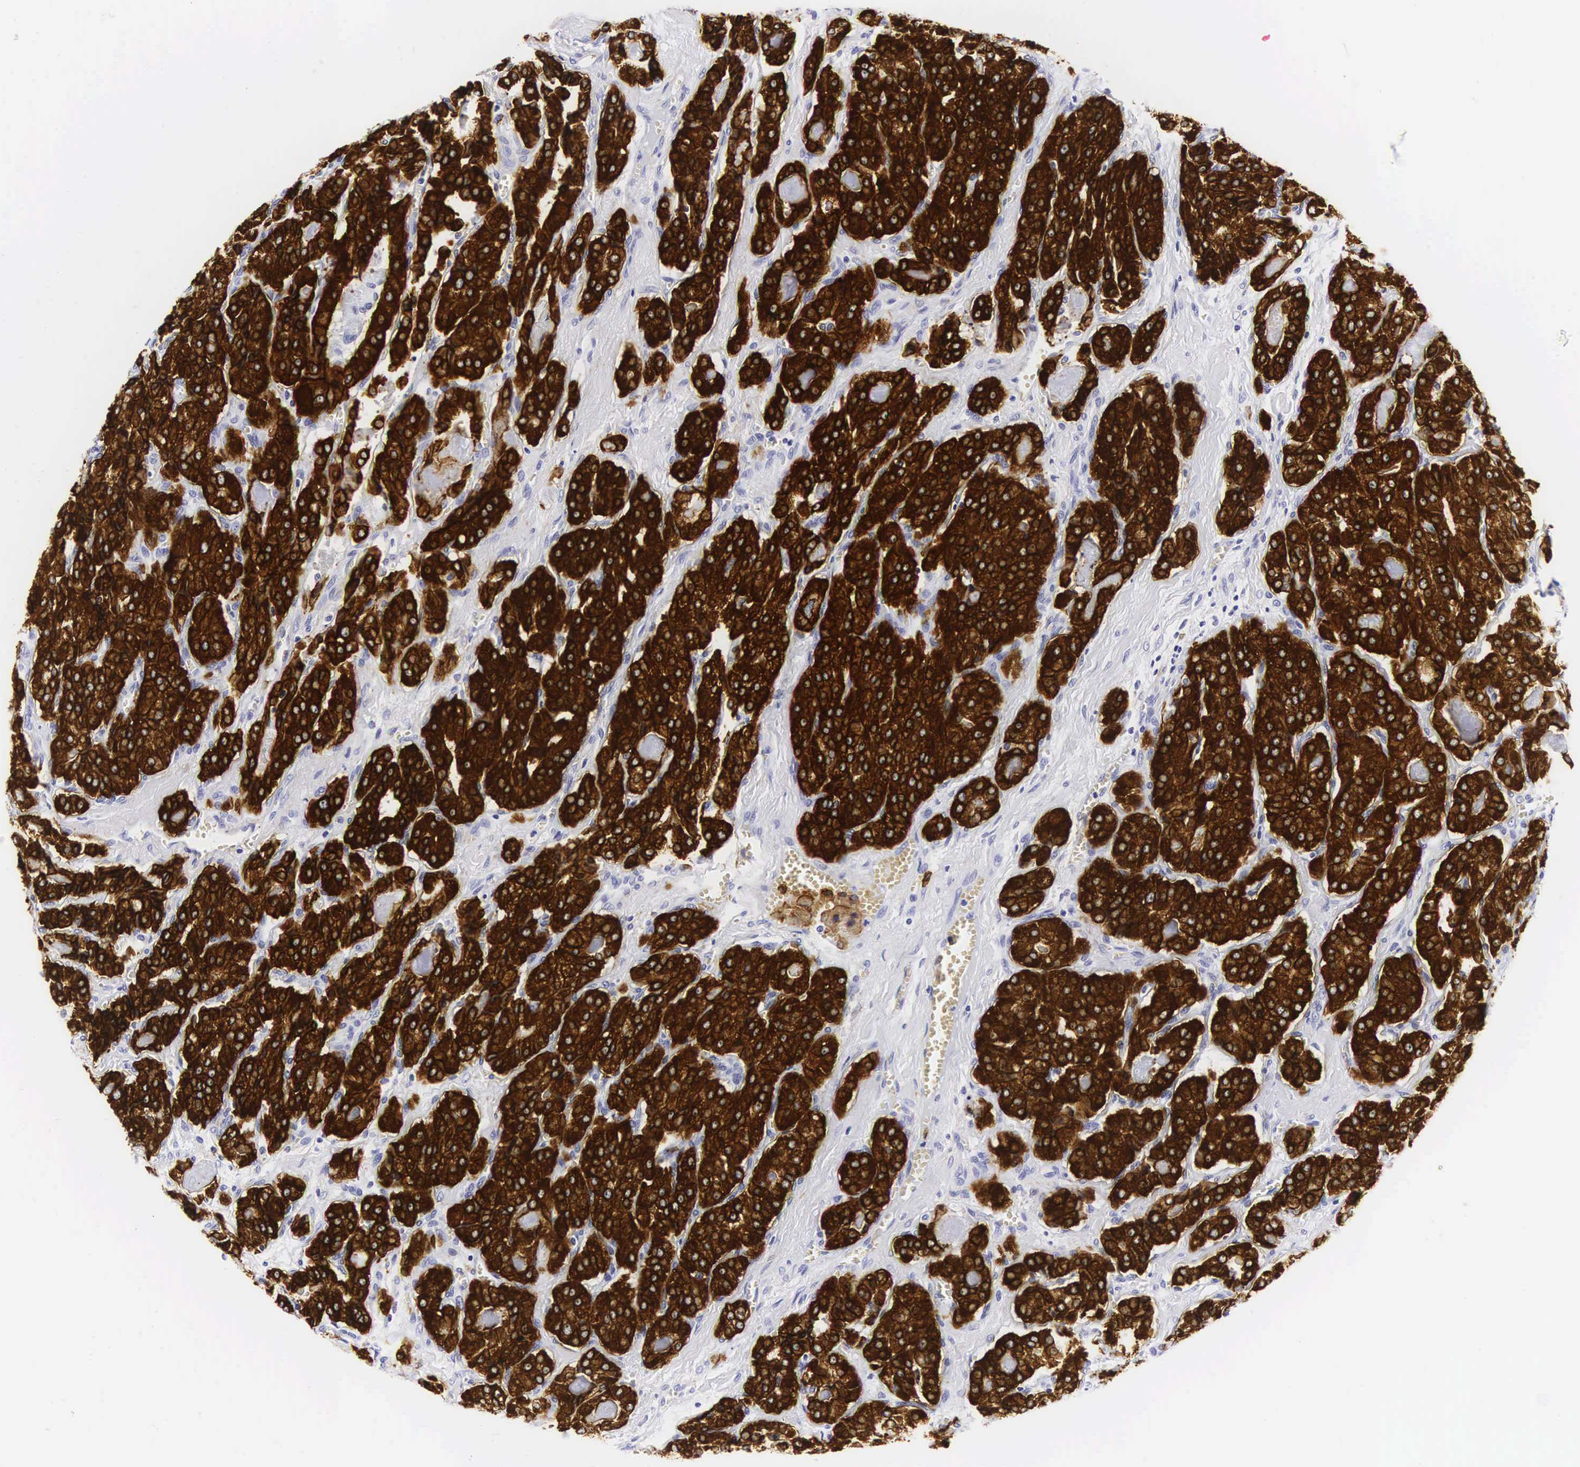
{"staining": {"intensity": "strong", "quantity": ">75%", "location": "cytoplasmic/membranous"}, "tissue": "thyroid cancer", "cell_type": "Tumor cells", "image_type": "cancer", "snomed": [{"axis": "morphology", "description": "Carcinoma, NOS"}, {"axis": "topography", "description": "Thyroid gland"}], "caption": "Human thyroid carcinoma stained for a protein (brown) exhibits strong cytoplasmic/membranous positive expression in about >75% of tumor cells.", "gene": "KRT18", "patient": {"sex": "male", "age": 76}}